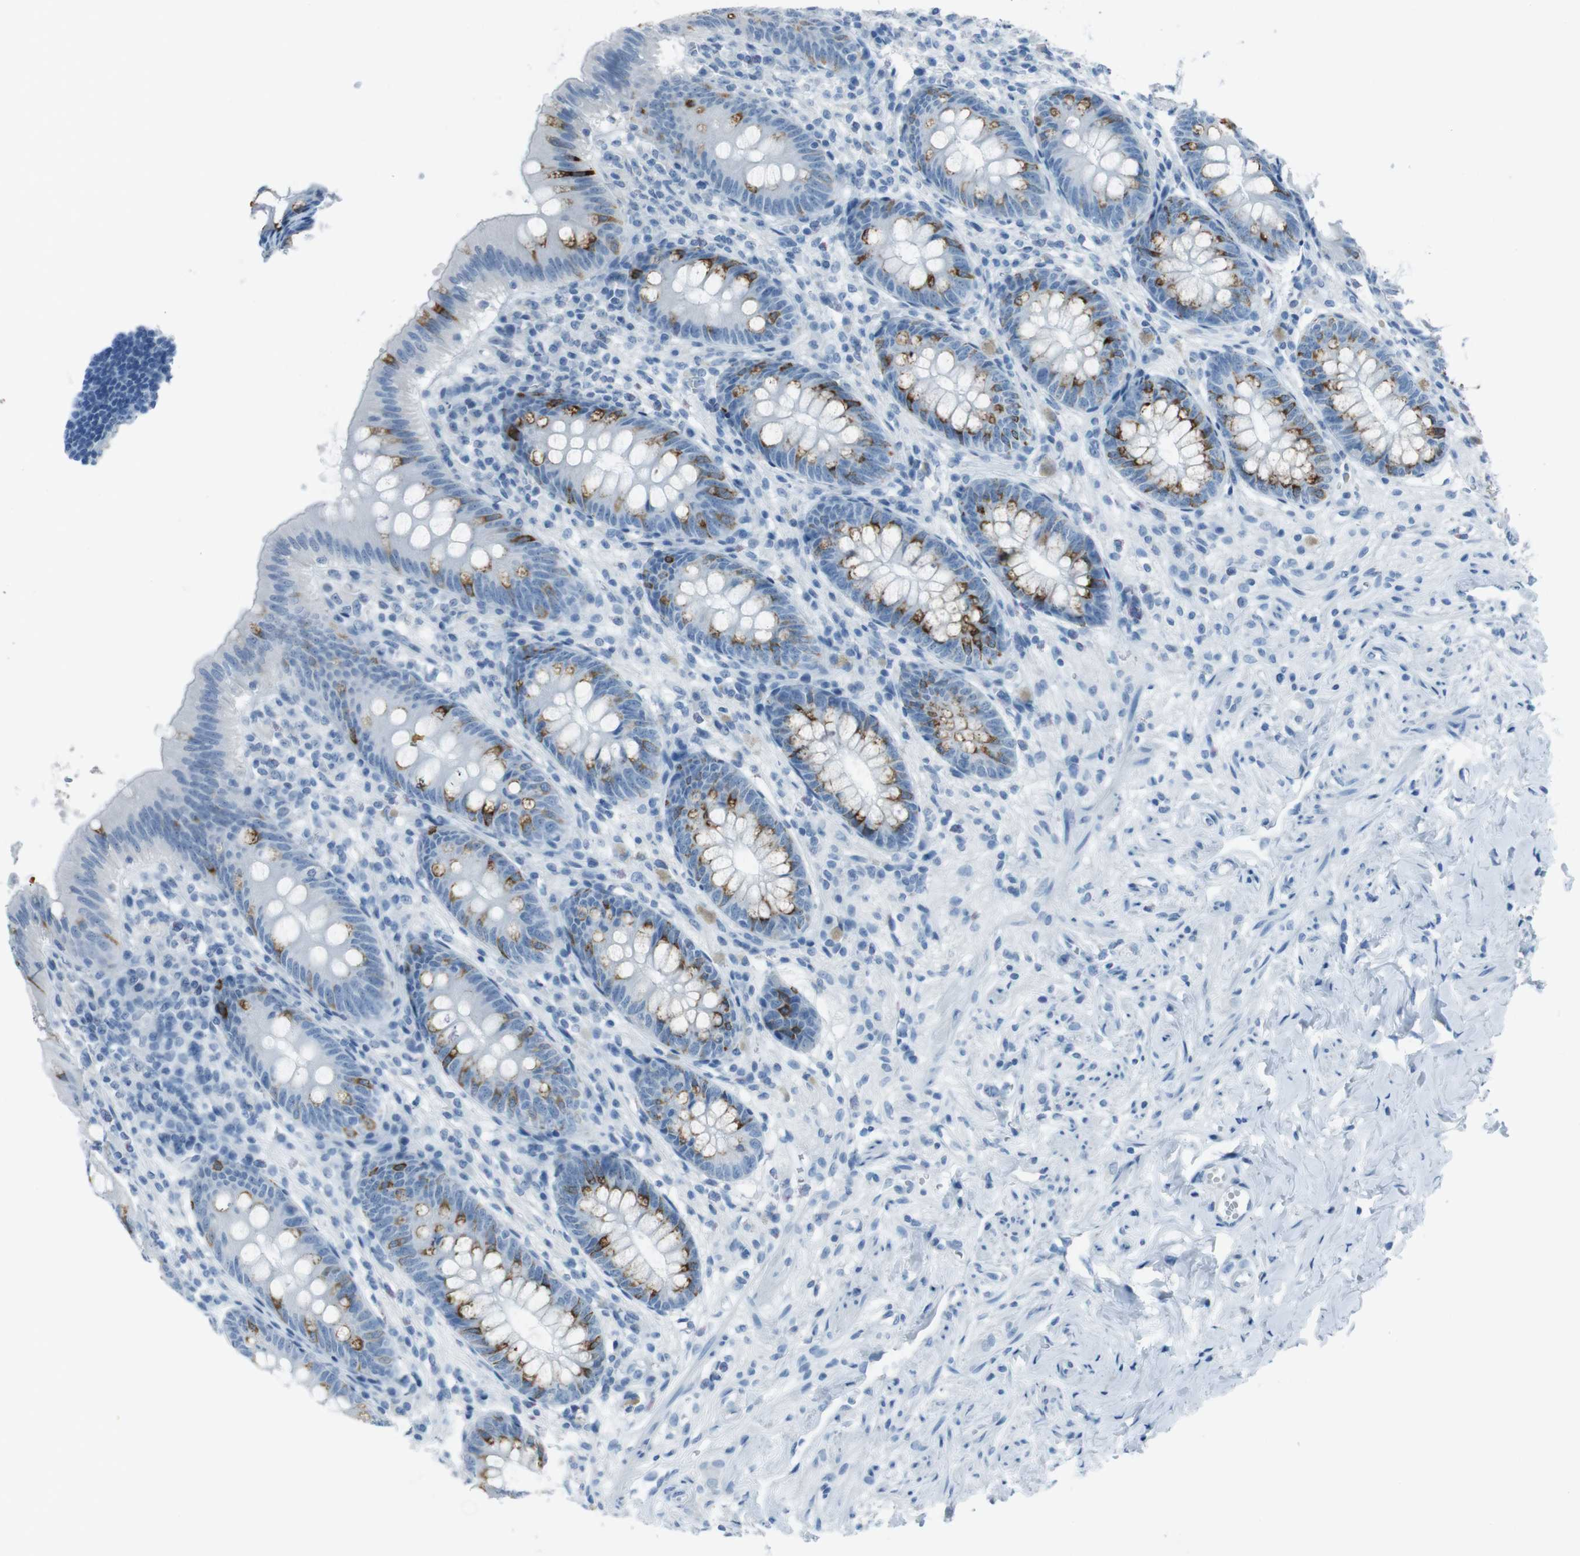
{"staining": {"intensity": "strong", "quantity": "25%-75%", "location": "cytoplasmic/membranous"}, "tissue": "appendix", "cell_type": "Glandular cells", "image_type": "normal", "snomed": [{"axis": "morphology", "description": "Normal tissue, NOS"}, {"axis": "topography", "description": "Appendix"}], "caption": "A high-resolution image shows immunohistochemistry (IHC) staining of benign appendix, which exhibits strong cytoplasmic/membranous positivity in about 25%-75% of glandular cells.", "gene": "TMEM207", "patient": {"sex": "male", "age": 56}}